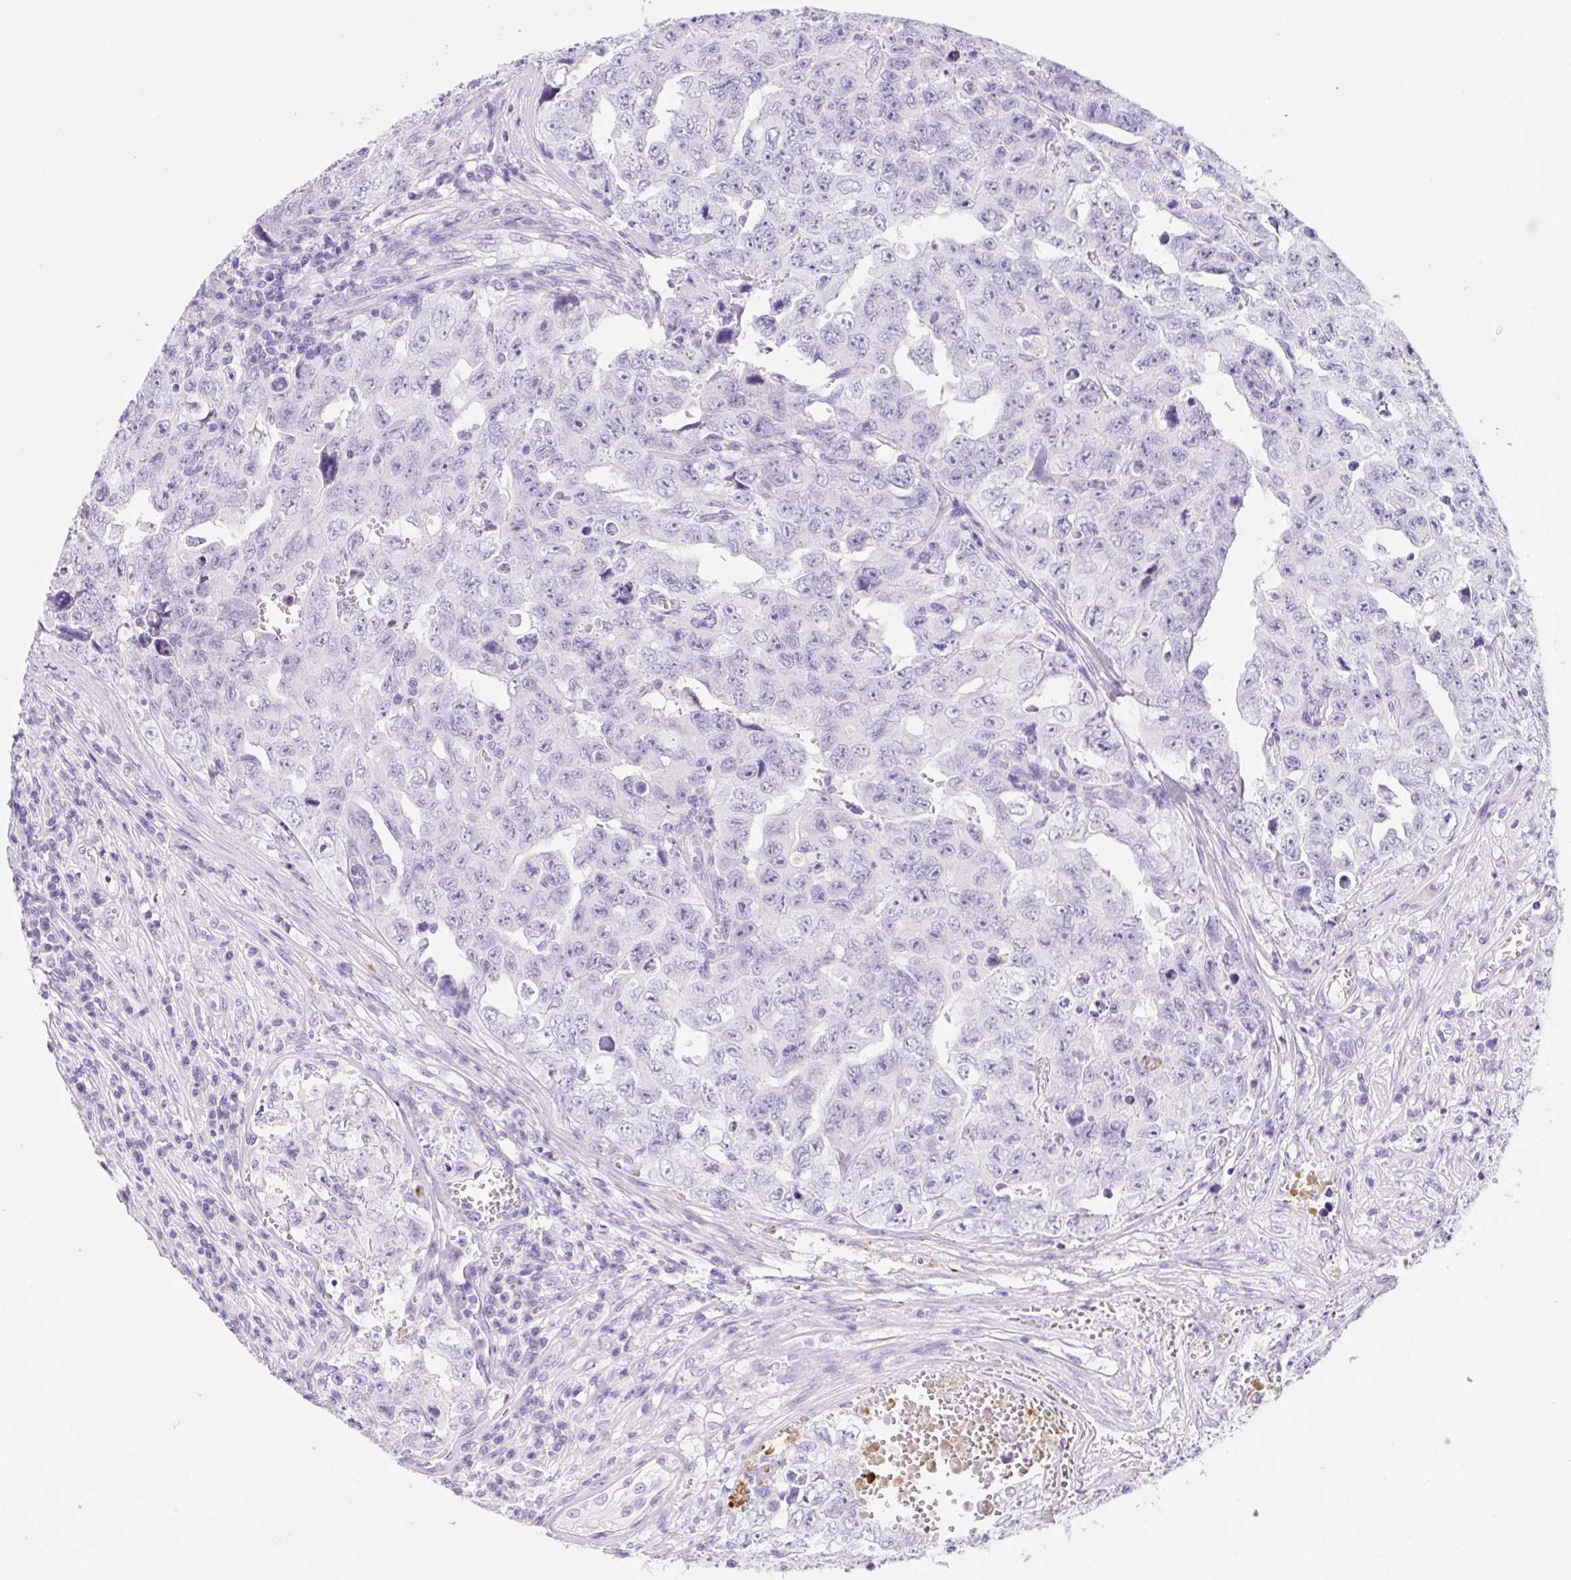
{"staining": {"intensity": "negative", "quantity": "none", "location": "none"}, "tissue": "testis cancer", "cell_type": "Tumor cells", "image_type": "cancer", "snomed": [{"axis": "morphology", "description": "Carcinoma, Embryonal, NOS"}, {"axis": "topography", "description": "Testis"}], "caption": "Immunohistochemistry (IHC) image of neoplastic tissue: testis cancer (embryonal carcinoma) stained with DAB demonstrates no significant protein expression in tumor cells.", "gene": "KLK8", "patient": {"sex": "male", "age": 24}}